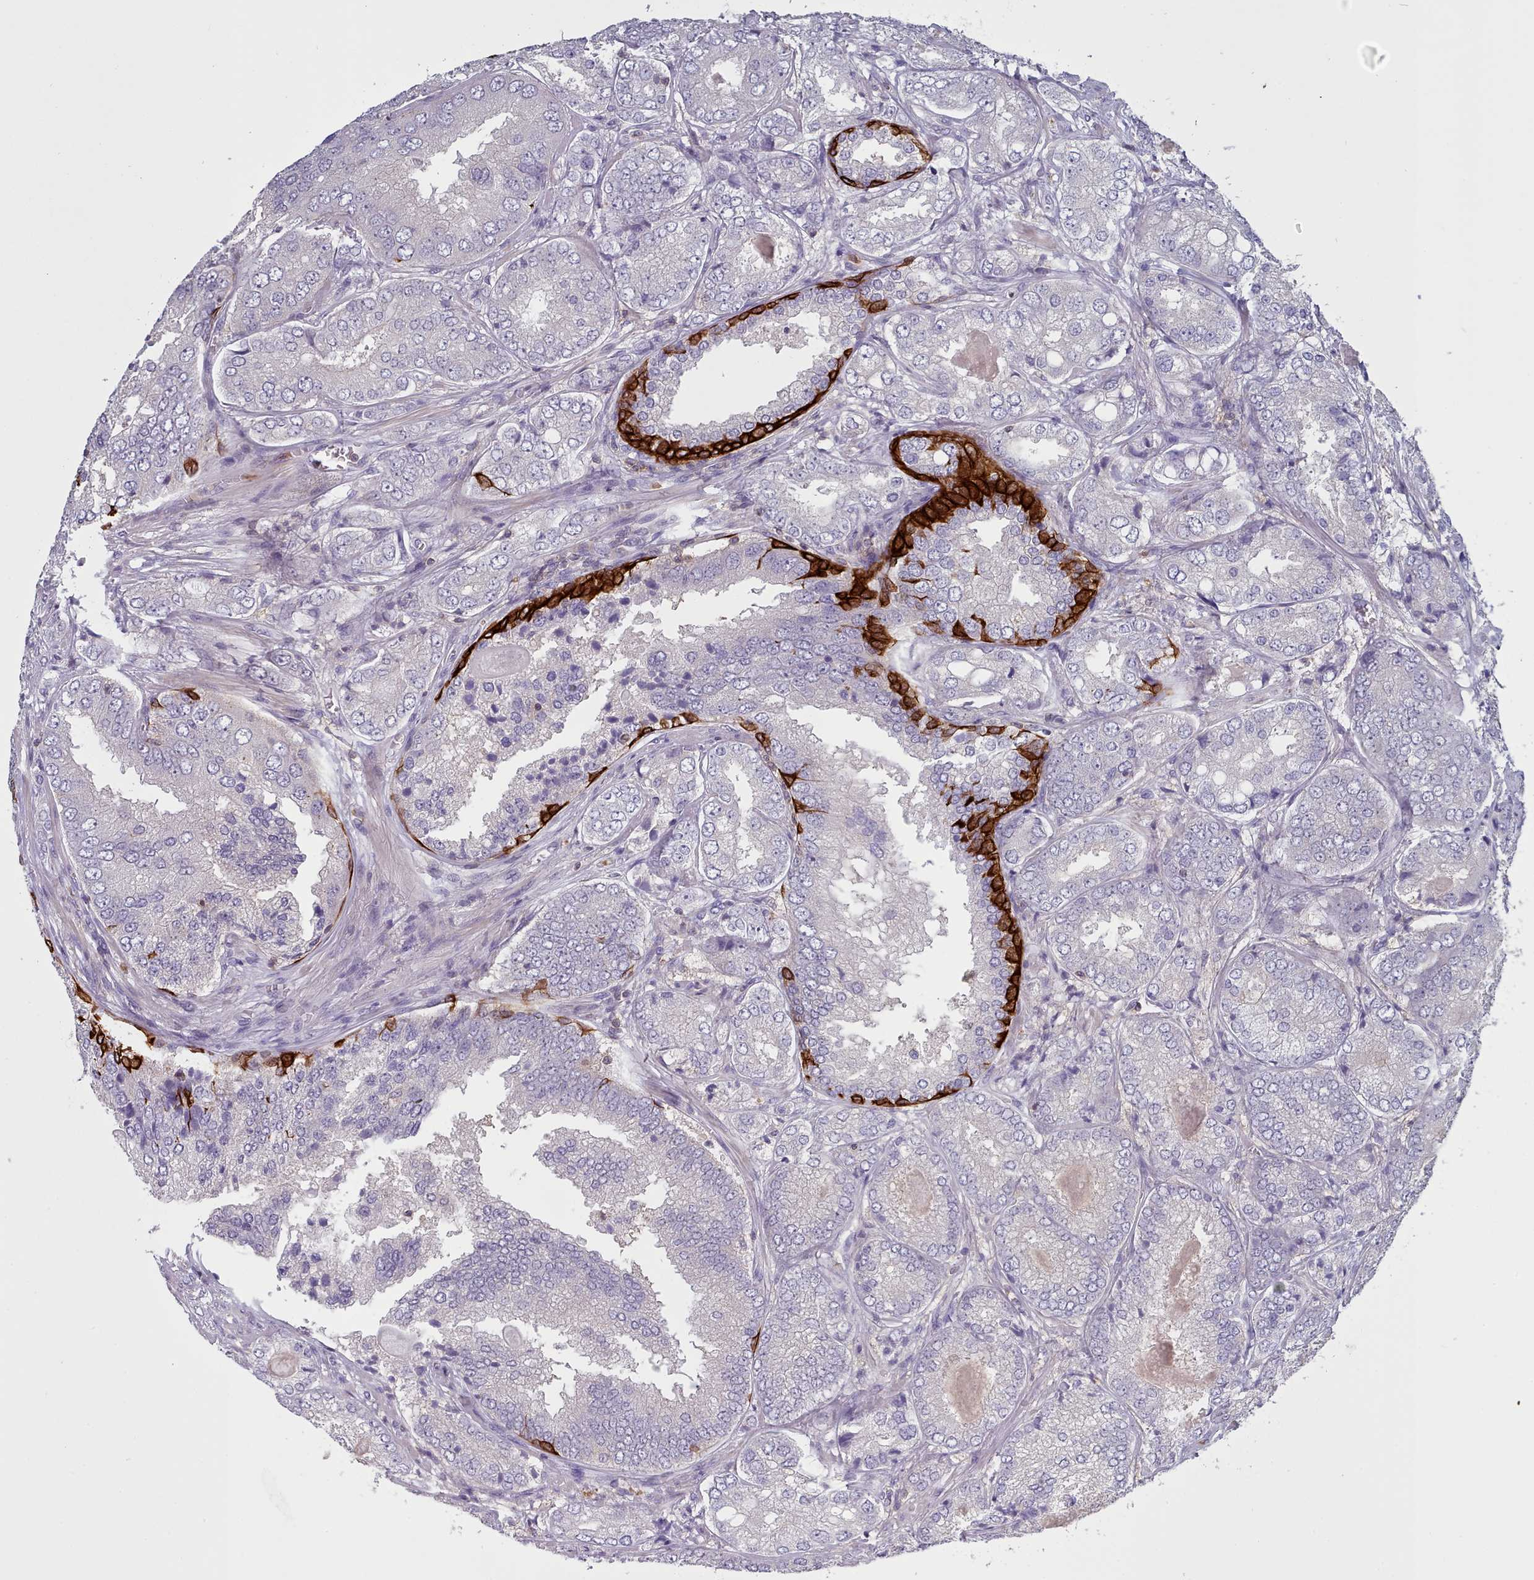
{"staining": {"intensity": "negative", "quantity": "none", "location": "none"}, "tissue": "prostate cancer", "cell_type": "Tumor cells", "image_type": "cancer", "snomed": [{"axis": "morphology", "description": "Adenocarcinoma, High grade"}, {"axis": "topography", "description": "Prostate"}], "caption": "Prostate cancer was stained to show a protein in brown. There is no significant positivity in tumor cells. (DAB immunohistochemistry (IHC) with hematoxylin counter stain).", "gene": "RAC2", "patient": {"sex": "male", "age": 63}}